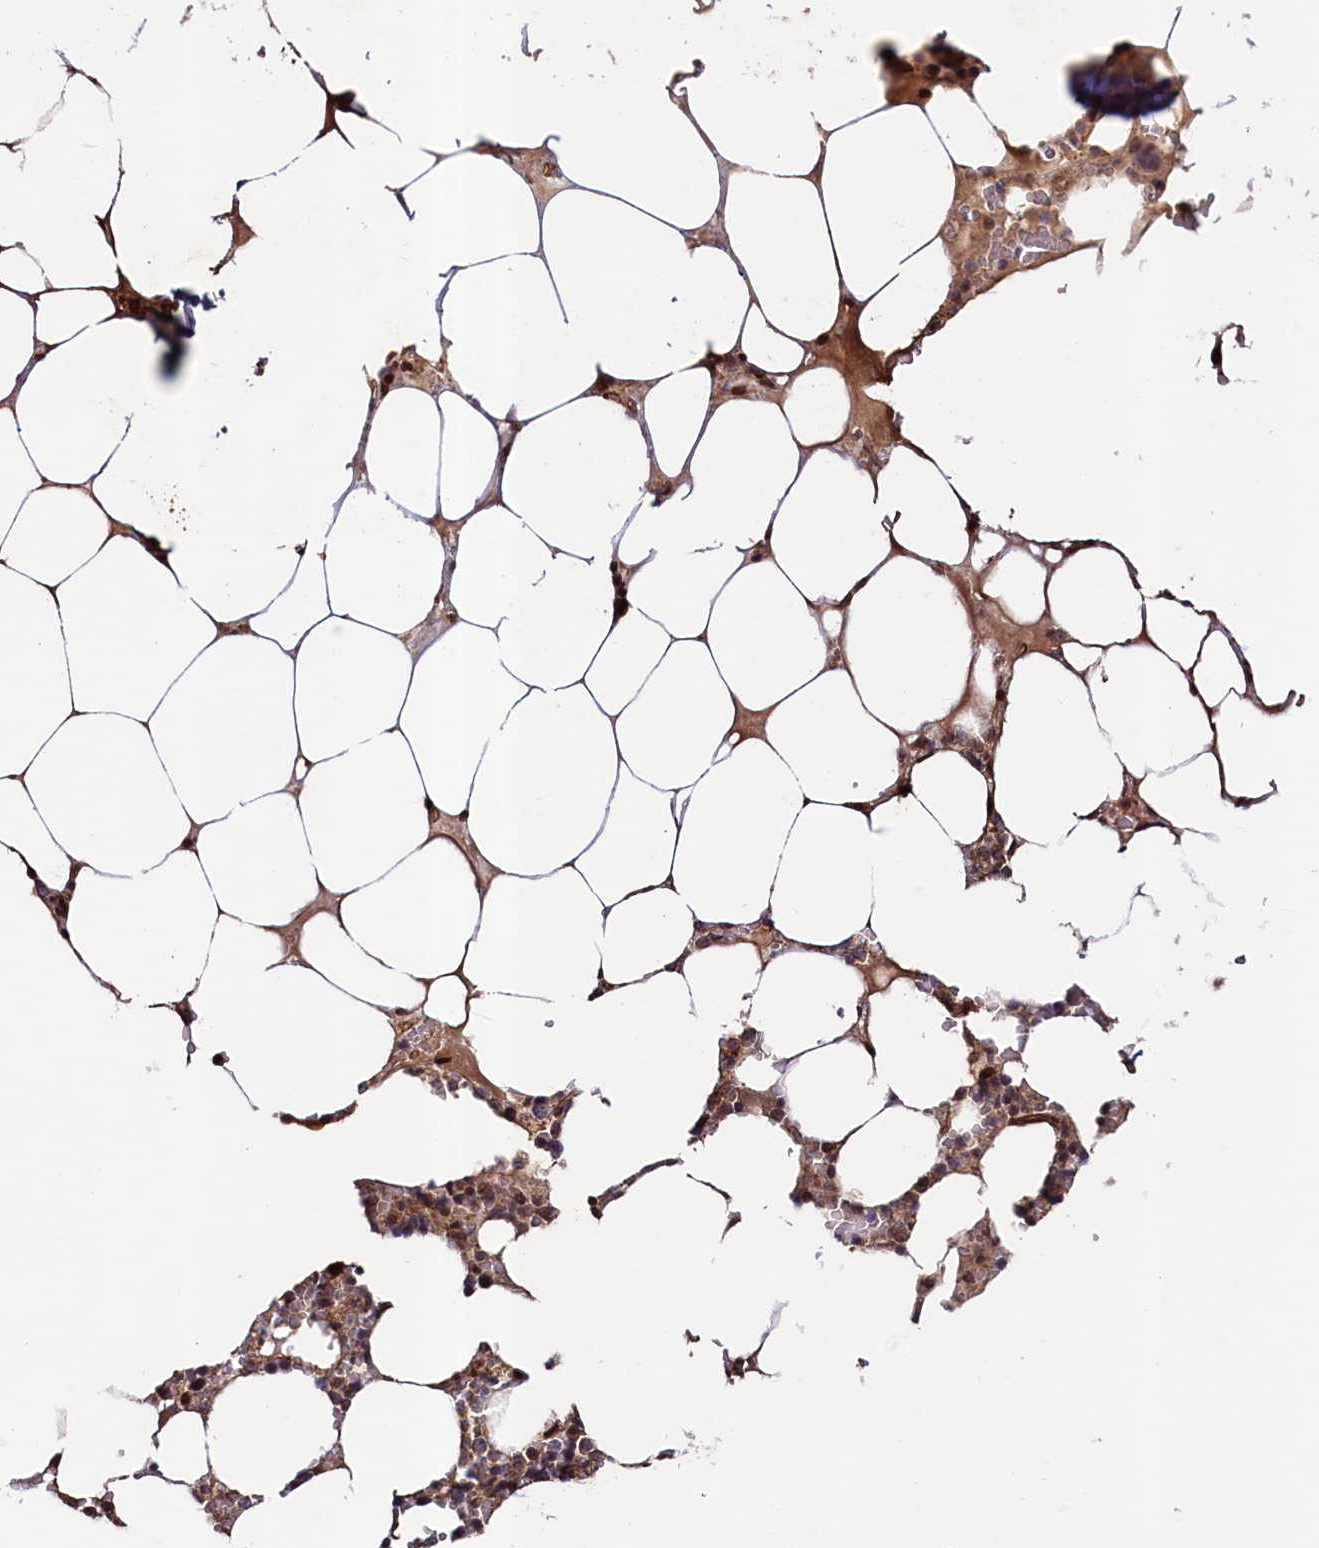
{"staining": {"intensity": "moderate", "quantity": ">75%", "location": "cytoplasmic/membranous,nuclear"}, "tissue": "bone marrow", "cell_type": "Hematopoietic cells", "image_type": "normal", "snomed": [{"axis": "morphology", "description": "Normal tissue, NOS"}, {"axis": "topography", "description": "Bone marrow"}], "caption": "This photomicrograph demonstrates benign bone marrow stained with IHC to label a protein in brown. The cytoplasmic/membranous,nuclear of hematopoietic cells show moderate positivity for the protein. Nuclei are counter-stained blue.", "gene": "CEP44", "patient": {"sex": "male", "age": 64}}